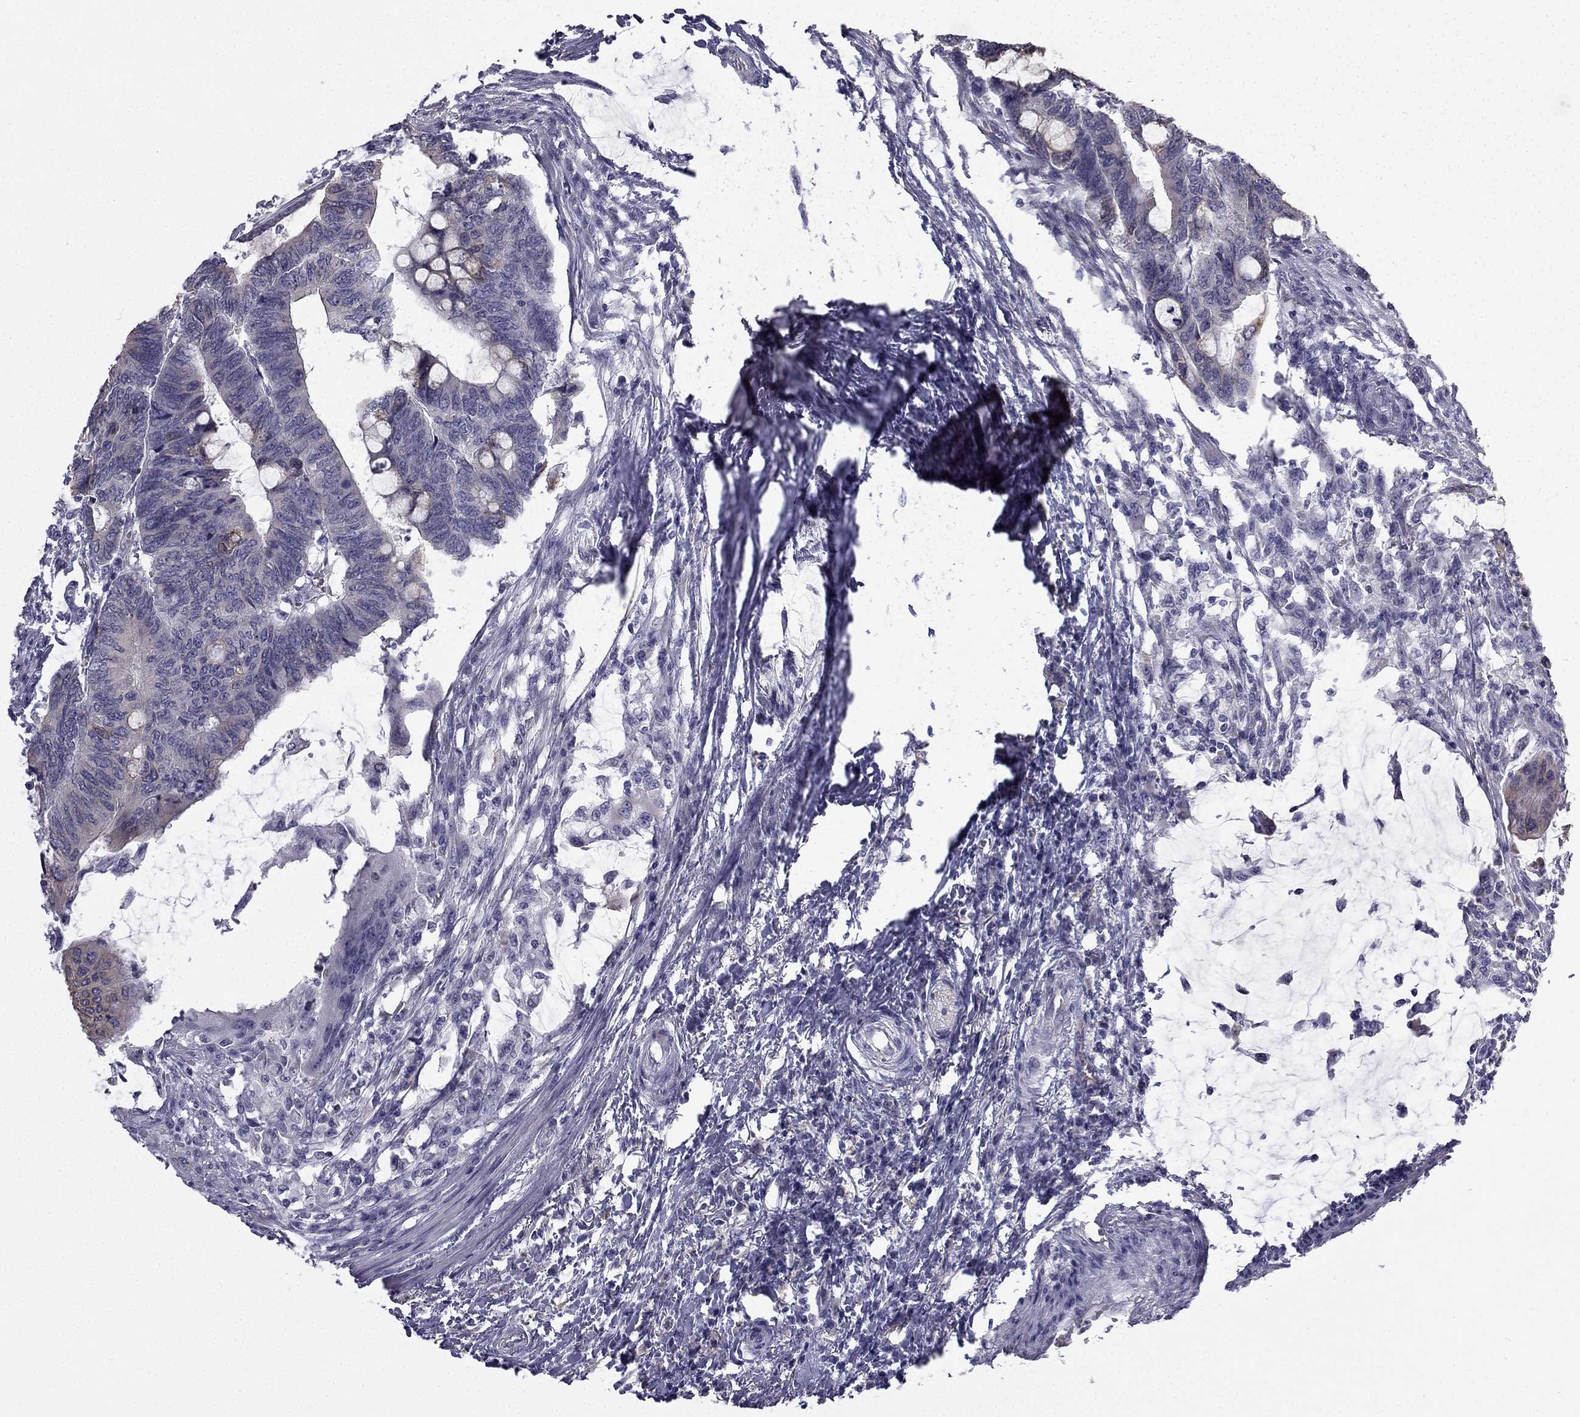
{"staining": {"intensity": "negative", "quantity": "none", "location": "none"}, "tissue": "colorectal cancer", "cell_type": "Tumor cells", "image_type": "cancer", "snomed": [{"axis": "morphology", "description": "Normal tissue, NOS"}, {"axis": "morphology", "description": "Adenocarcinoma, NOS"}, {"axis": "topography", "description": "Rectum"}, {"axis": "topography", "description": "Peripheral nerve tissue"}], "caption": "A high-resolution micrograph shows immunohistochemistry (IHC) staining of colorectal cancer (adenocarcinoma), which displays no significant positivity in tumor cells.", "gene": "CCDC40", "patient": {"sex": "male", "age": 92}}